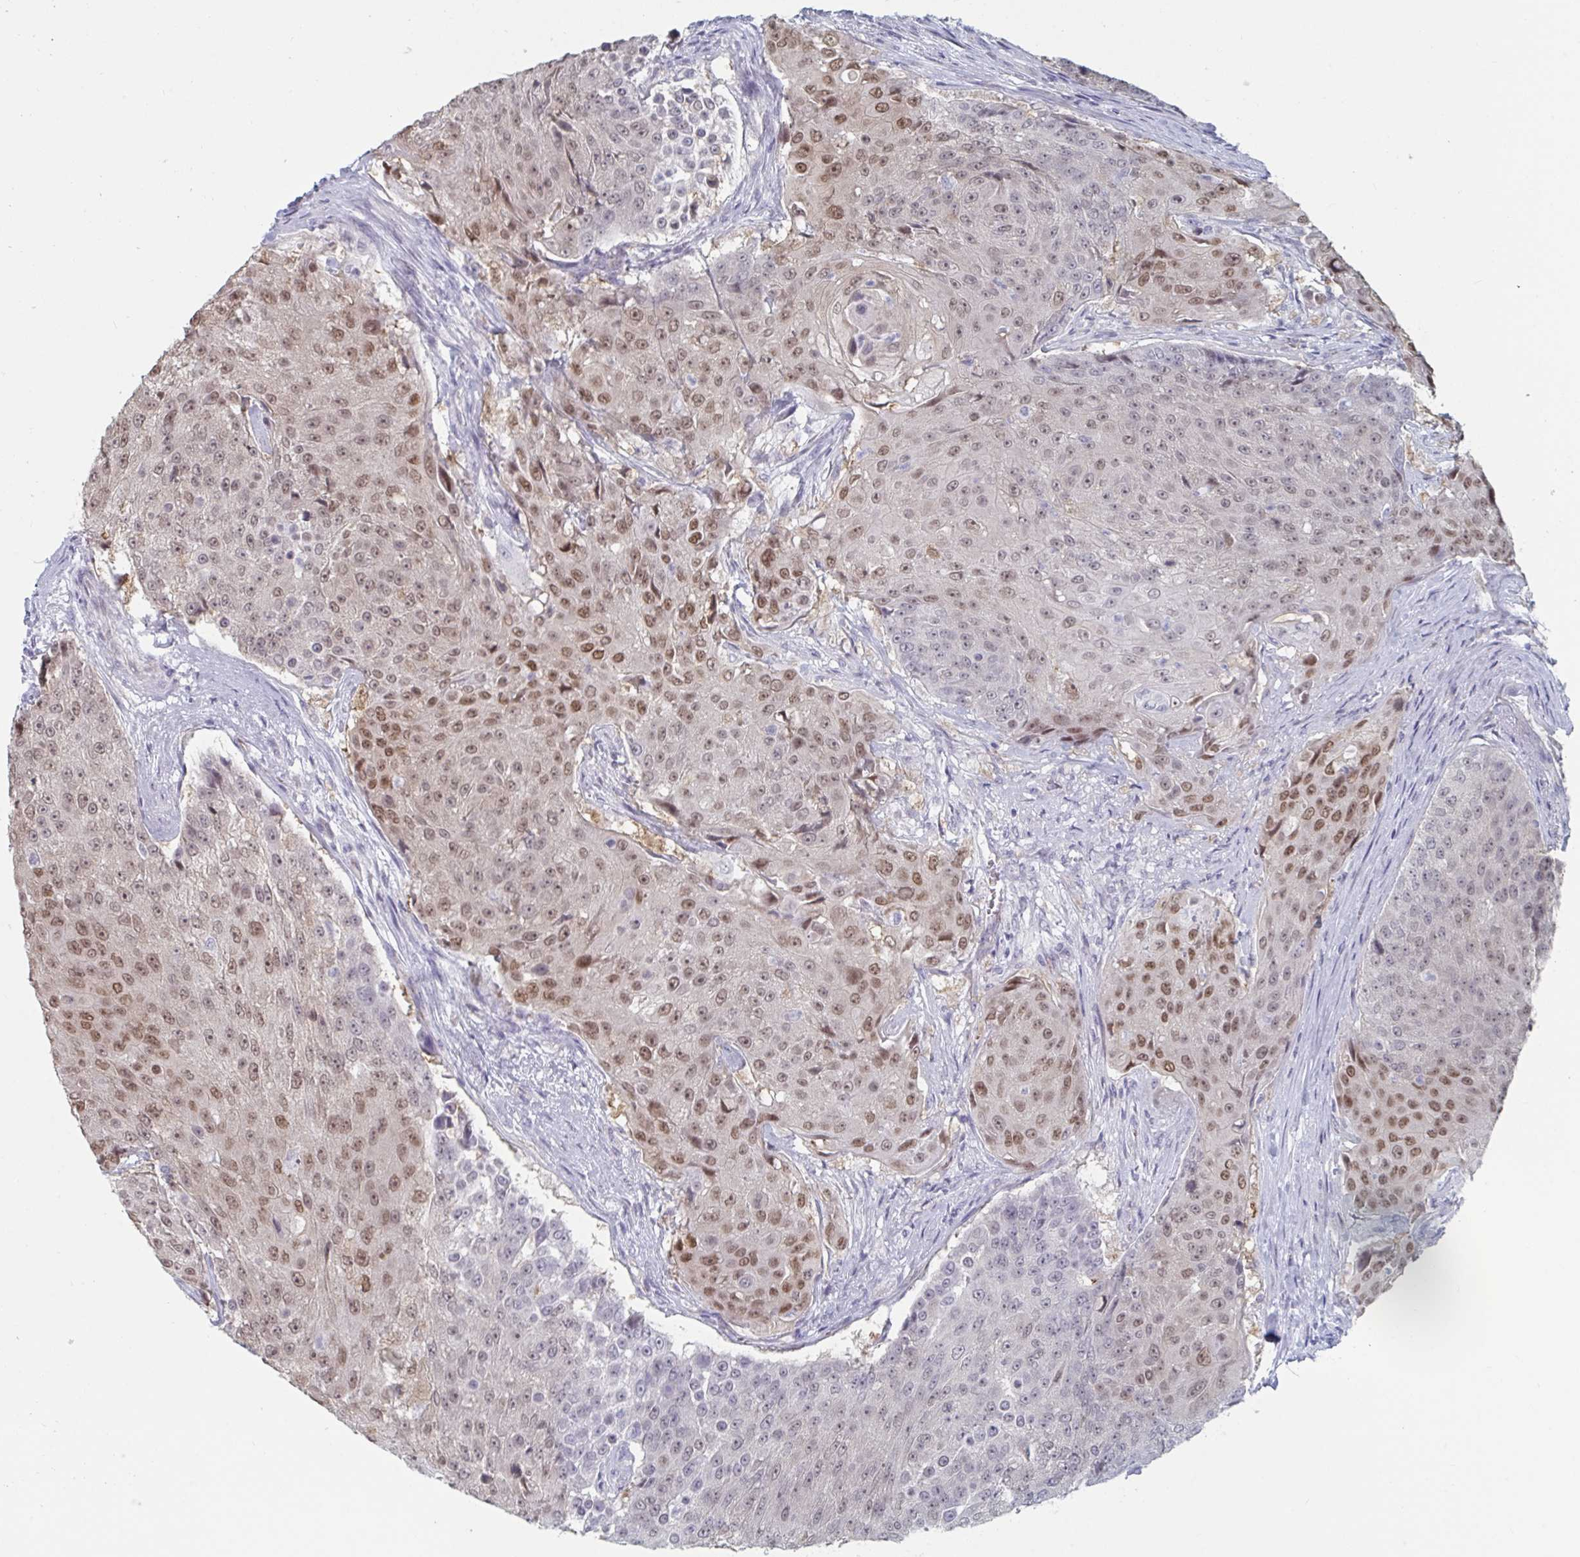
{"staining": {"intensity": "moderate", "quantity": ">75%", "location": "nuclear"}, "tissue": "urothelial cancer", "cell_type": "Tumor cells", "image_type": "cancer", "snomed": [{"axis": "morphology", "description": "Urothelial carcinoma, High grade"}, {"axis": "topography", "description": "Urinary bladder"}], "caption": "Human urothelial carcinoma (high-grade) stained with a brown dye demonstrates moderate nuclear positive positivity in about >75% of tumor cells.", "gene": "FOXA1", "patient": {"sex": "female", "age": 63}}